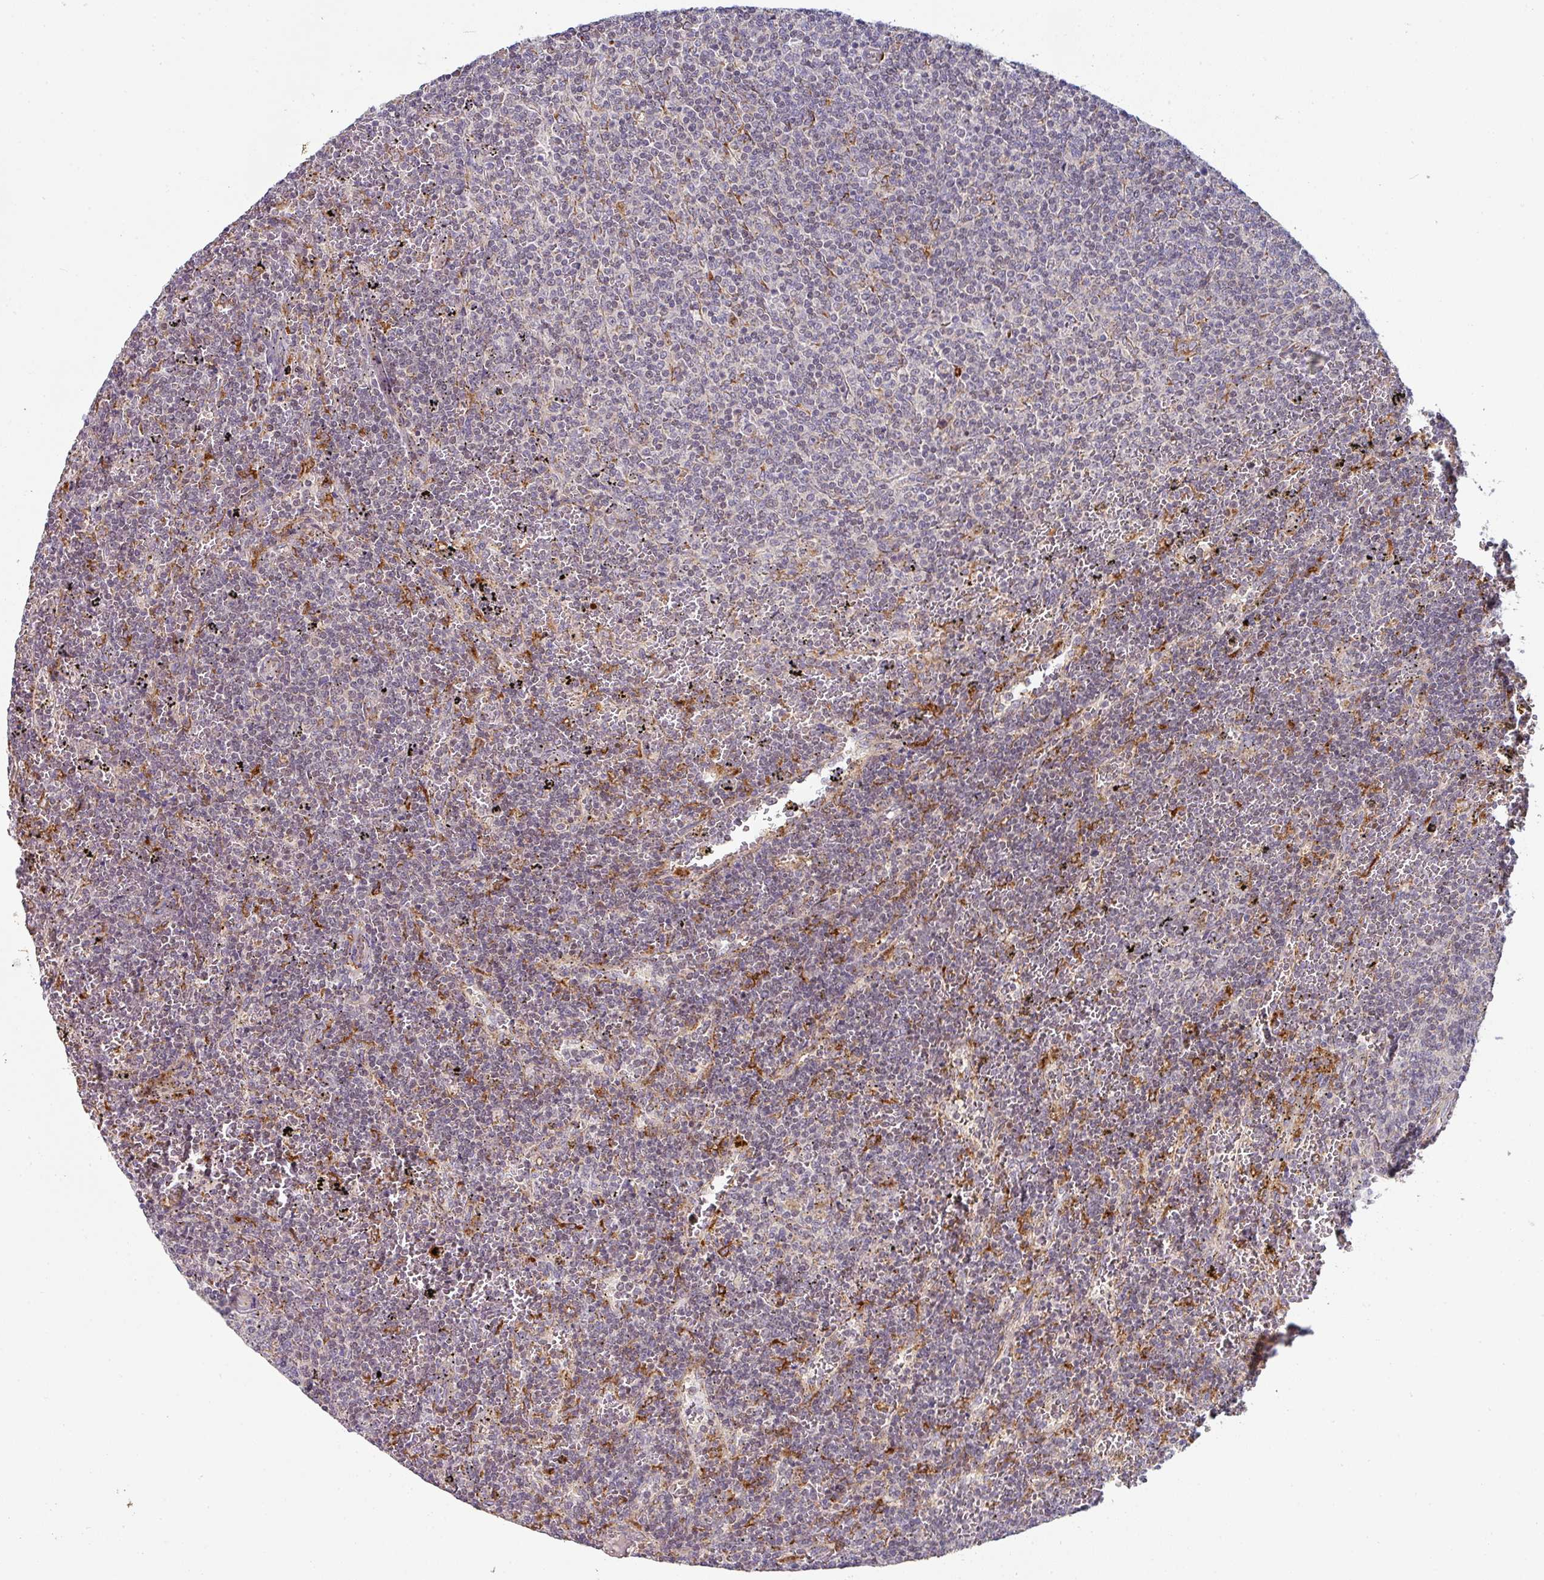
{"staining": {"intensity": "negative", "quantity": "none", "location": "none"}, "tissue": "lymphoma", "cell_type": "Tumor cells", "image_type": "cancer", "snomed": [{"axis": "morphology", "description": "Malignant lymphoma, non-Hodgkin's type, Low grade"}, {"axis": "topography", "description": "Spleen"}], "caption": "Protein analysis of lymphoma shows no significant expression in tumor cells.", "gene": "ZNF268", "patient": {"sex": "female", "age": 50}}